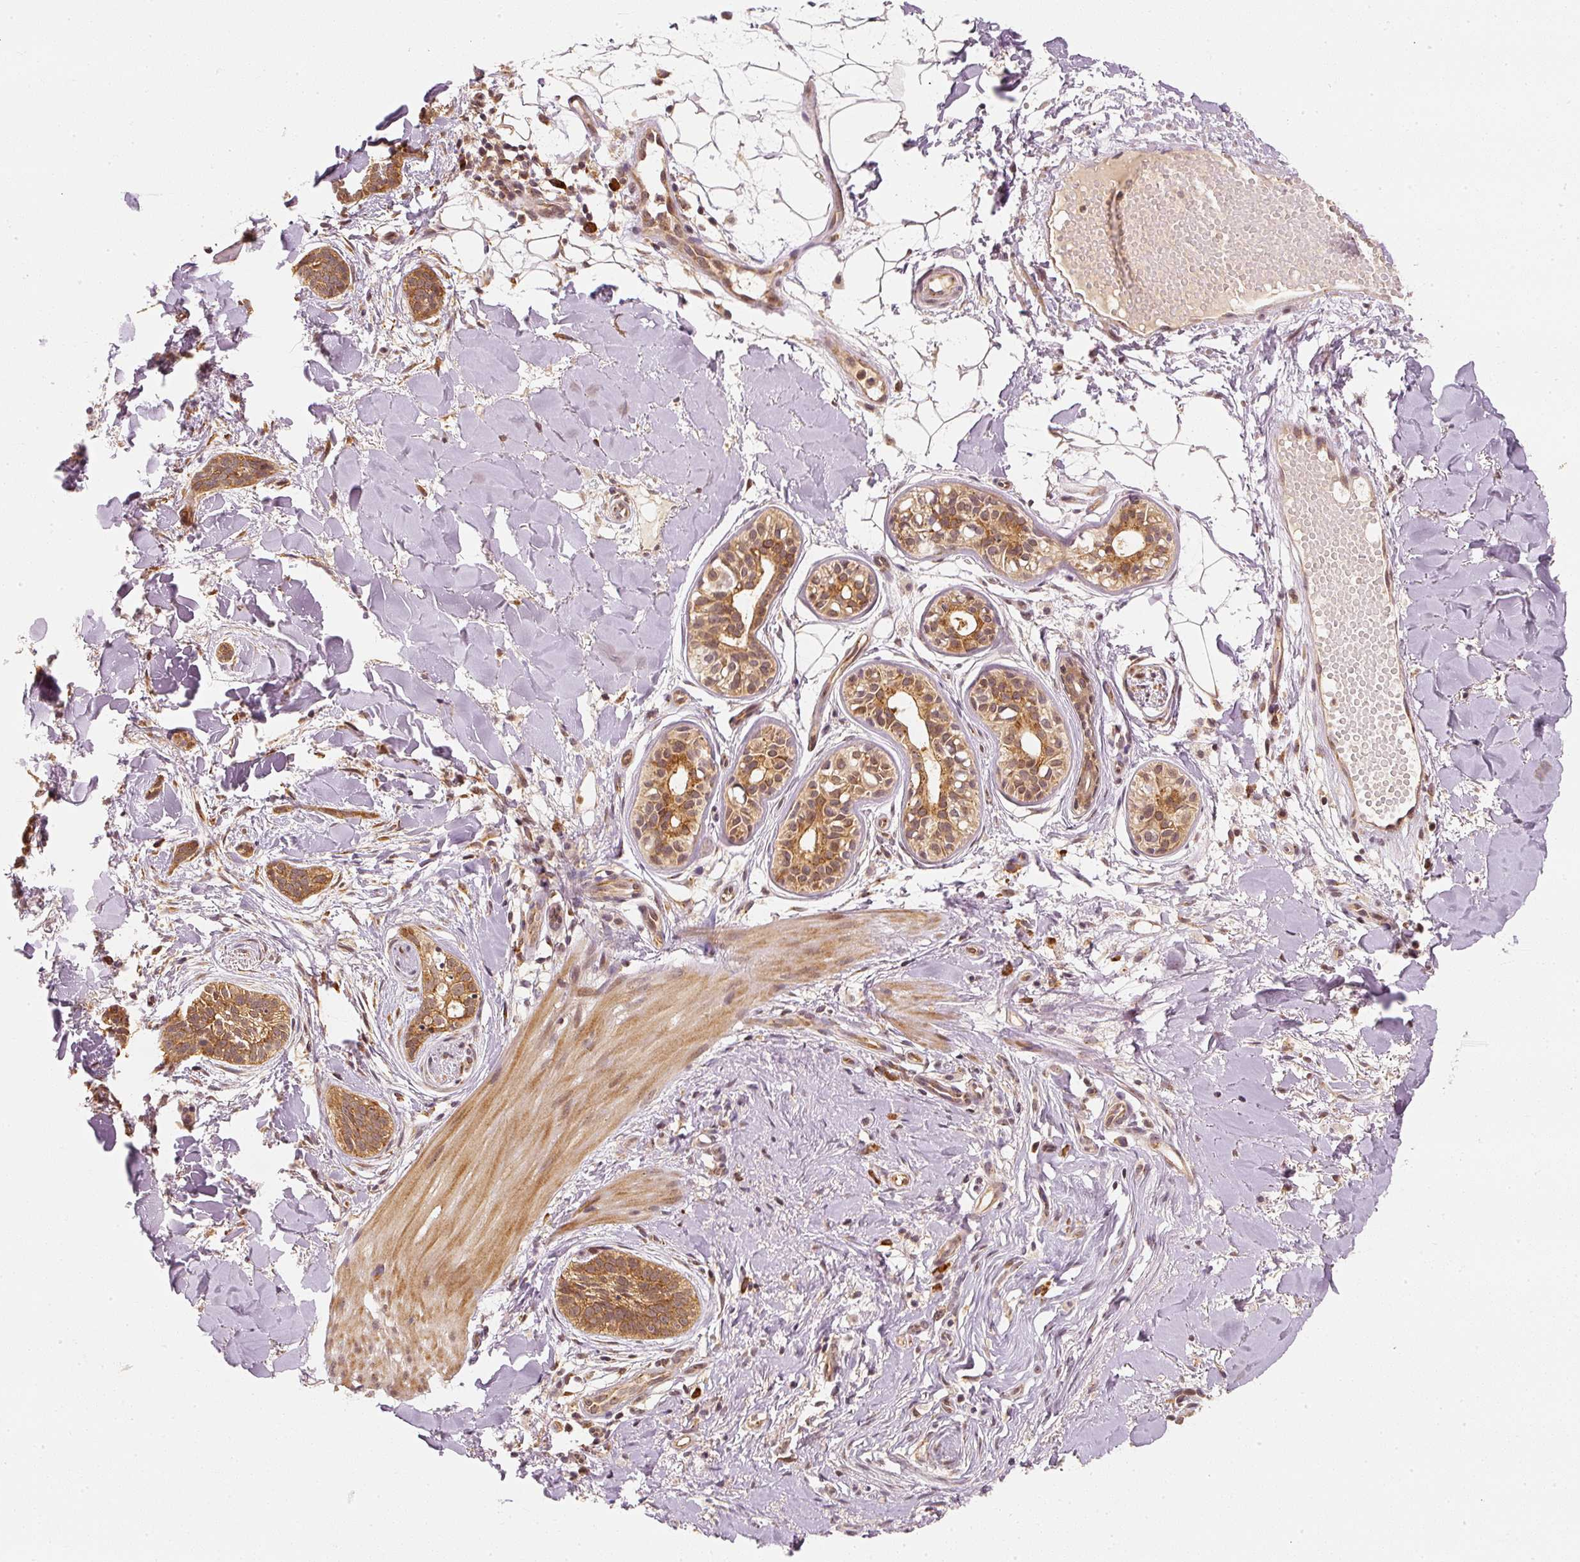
{"staining": {"intensity": "moderate", "quantity": ">75%", "location": "cytoplasmic/membranous"}, "tissue": "skin cancer", "cell_type": "Tumor cells", "image_type": "cancer", "snomed": [{"axis": "morphology", "description": "Basal cell carcinoma"}, {"axis": "topography", "description": "Skin"}], "caption": "Immunohistochemical staining of skin basal cell carcinoma displays medium levels of moderate cytoplasmic/membranous protein staining in about >75% of tumor cells.", "gene": "EEF1A2", "patient": {"sex": "male", "age": 52}}